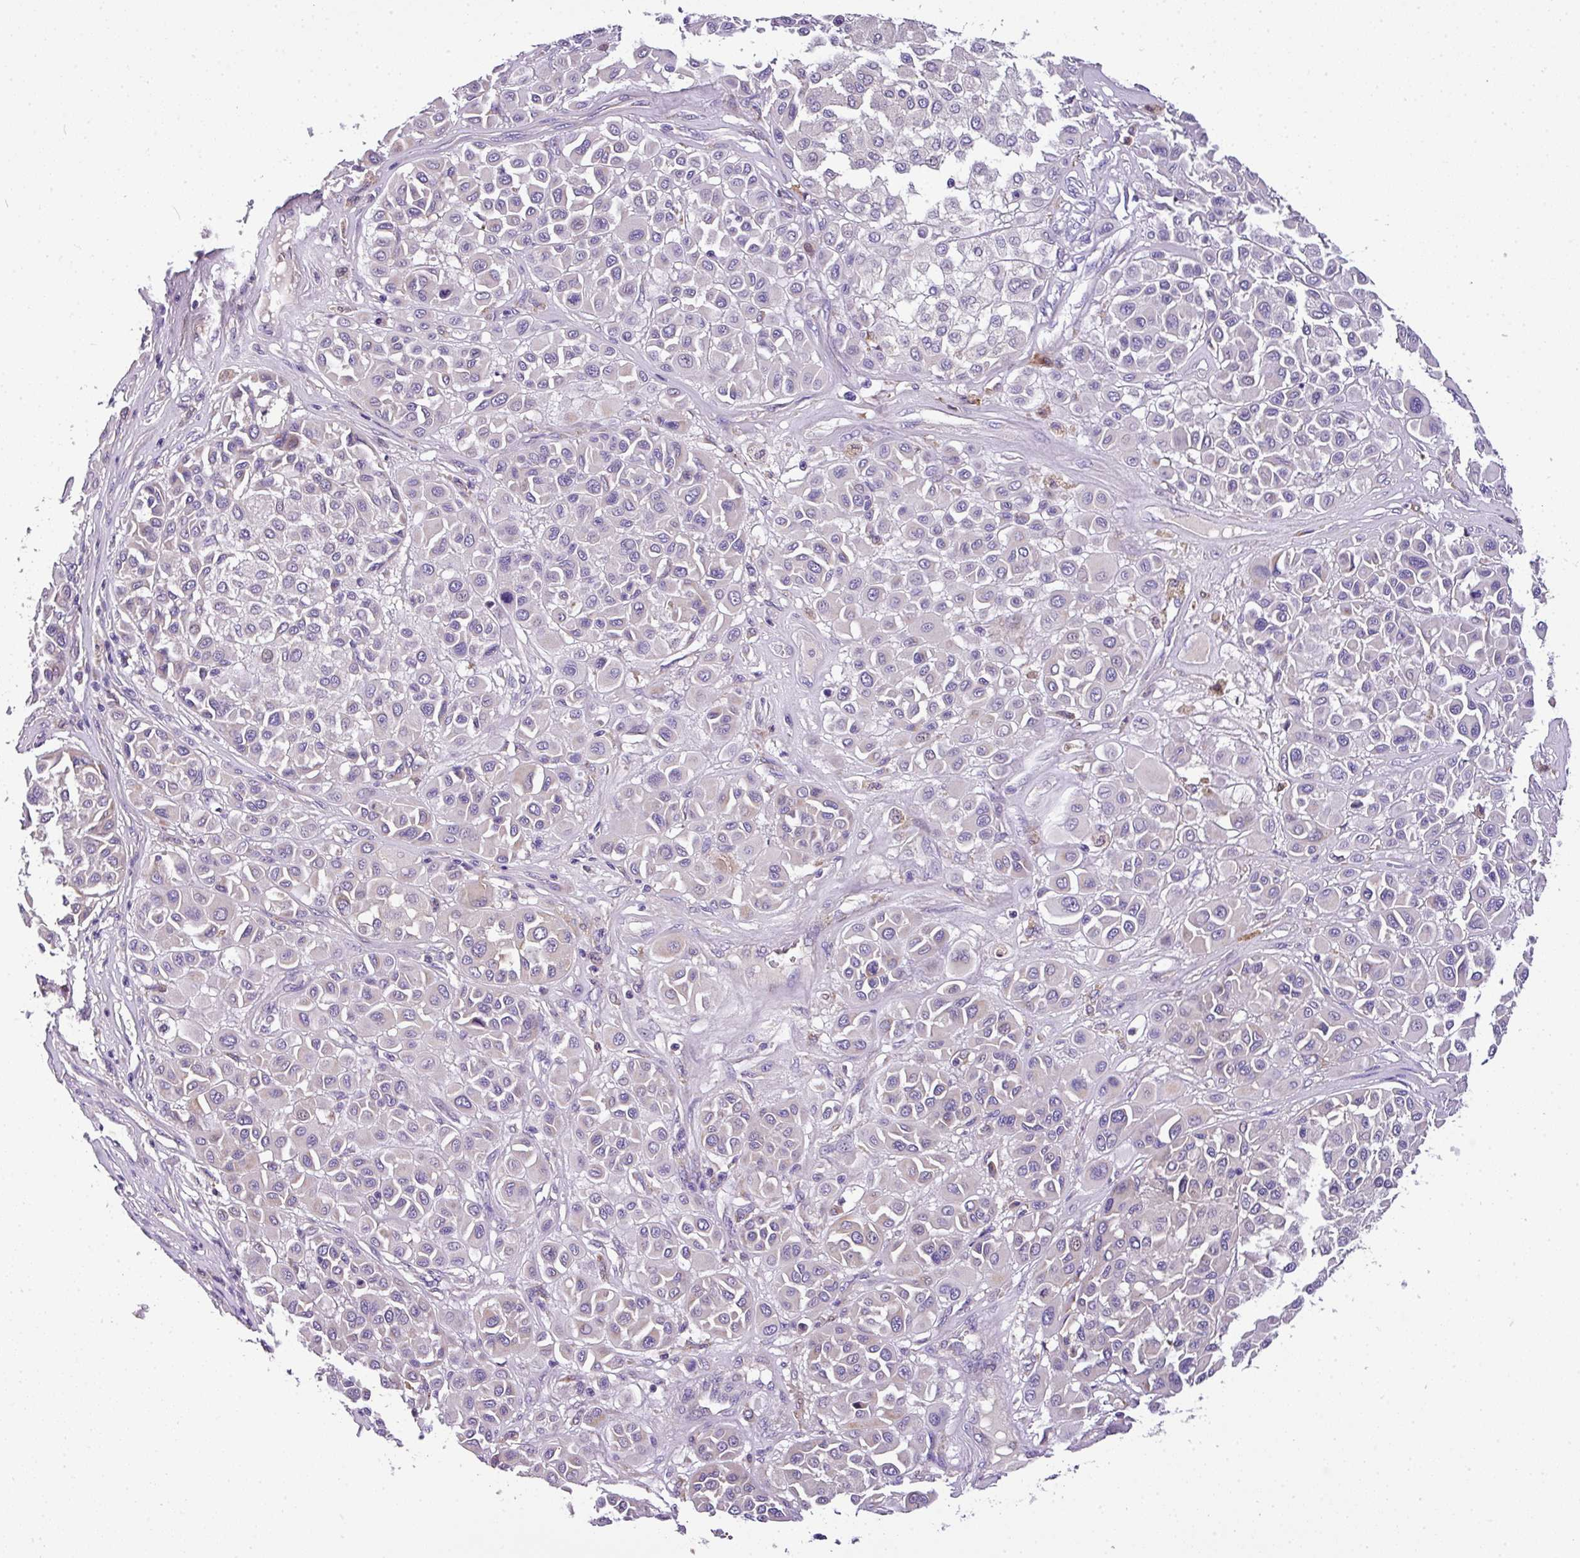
{"staining": {"intensity": "negative", "quantity": "none", "location": "none"}, "tissue": "melanoma", "cell_type": "Tumor cells", "image_type": "cancer", "snomed": [{"axis": "morphology", "description": "Malignant melanoma, Metastatic site"}, {"axis": "topography", "description": "Soft tissue"}], "caption": "IHC image of neoplastic tissue: human malignant melanoma (metastatic site) stained with DAB (3,3'-diaminobenzidine) exhibits no significant protein staining in tumor cells.", "gene": "ANXA2R", "patient": {"sex": "male", "age": 41}}